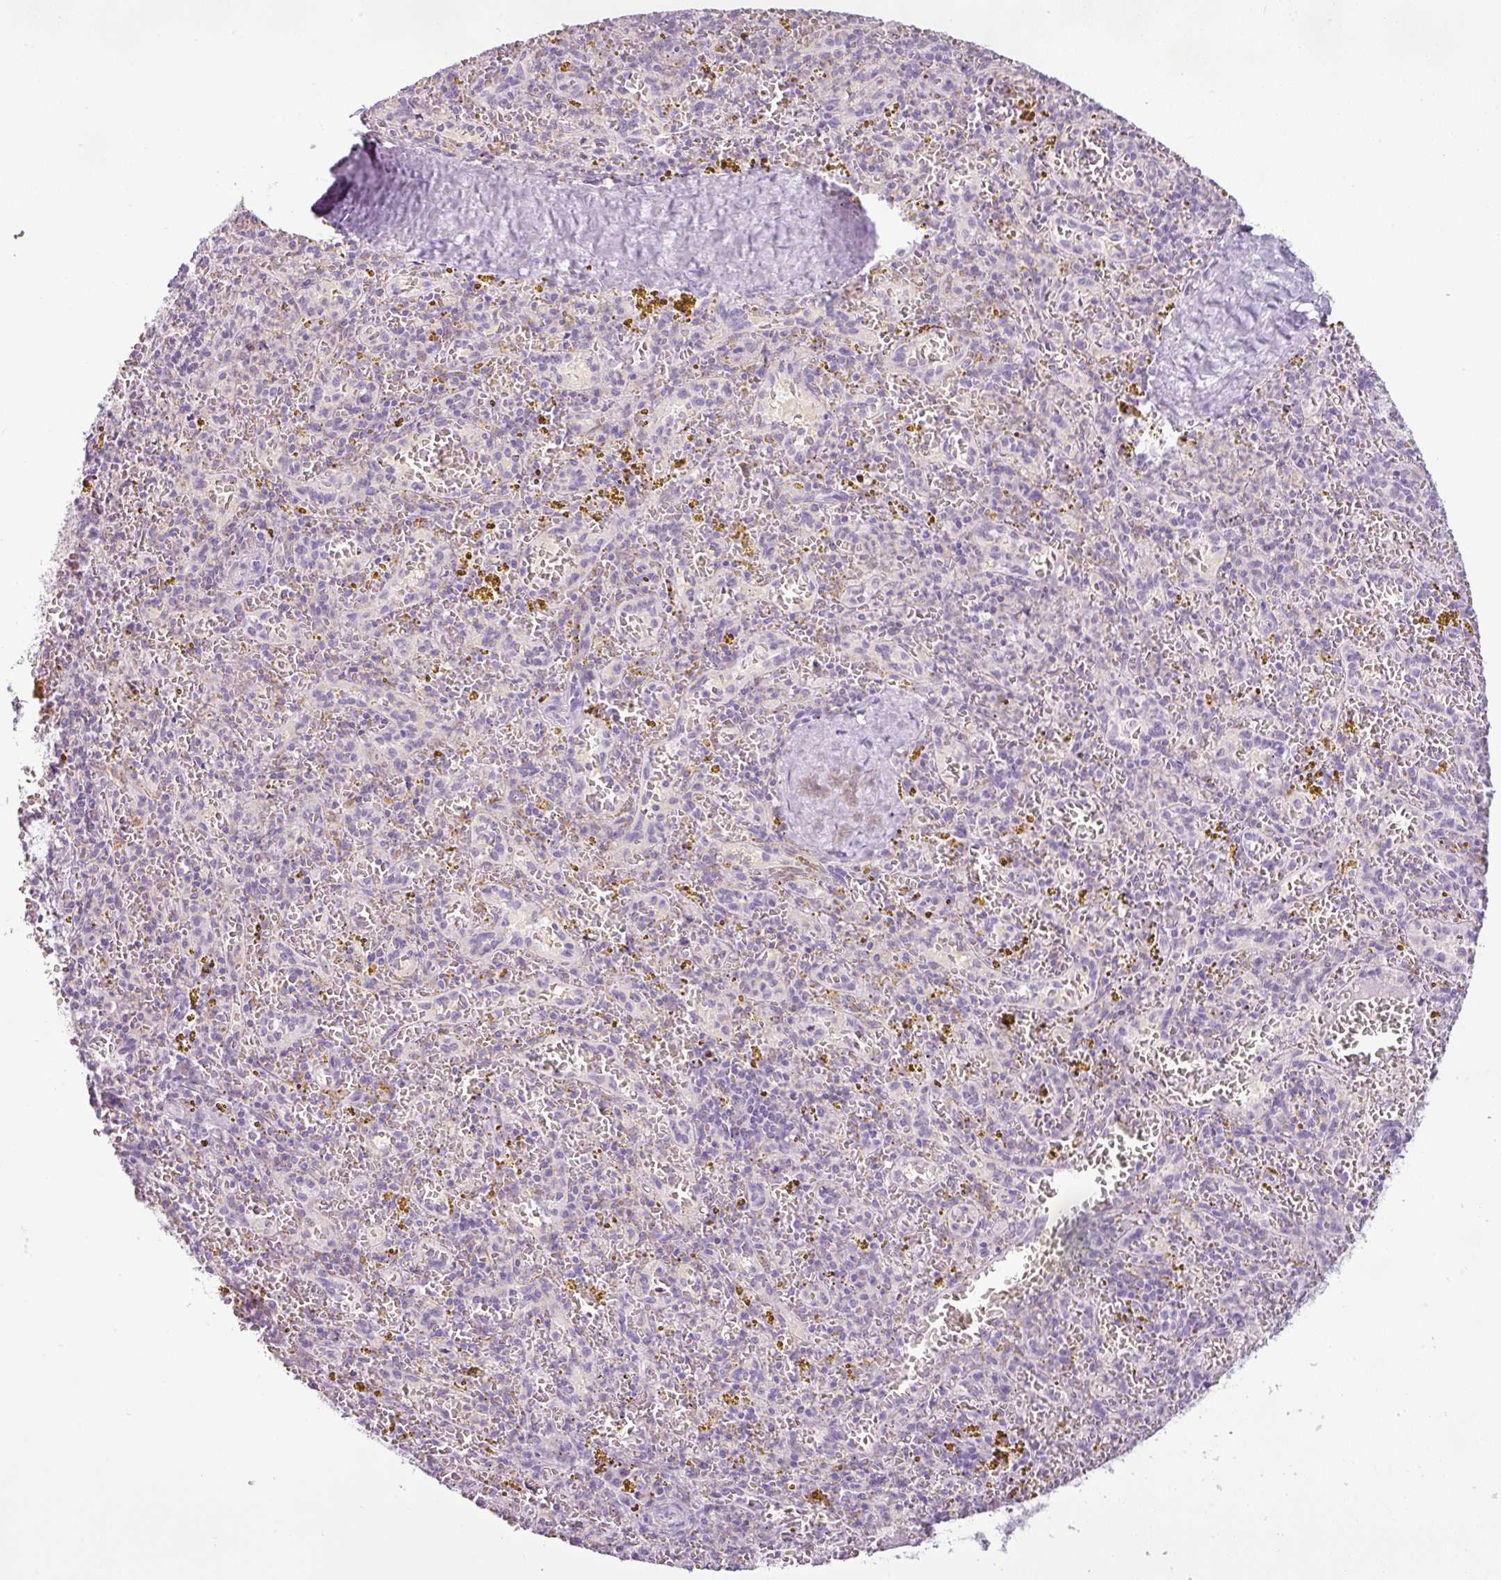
{"staining": {"intensity": "negative", "quantity": "none", "location": "none"}, "tissue": "spleen", "cell_type": "Cells in red pulp", "image_type": "normal", "snomed": [{"axis": "morphology", "description": "Normal tissue, NOS"}, {"axis": "topography", "description": "Spleen"}], "caption": "A high-resolution histopathology image shows immunohistochemistry staining of benign spleen, which displays no significant positivity in cells in red pulp. (Immunohistochemistry, brightfield microscopy, high magnification).", "gene": "HMCN2", "patient": {"sex": "male", "age": 57}}